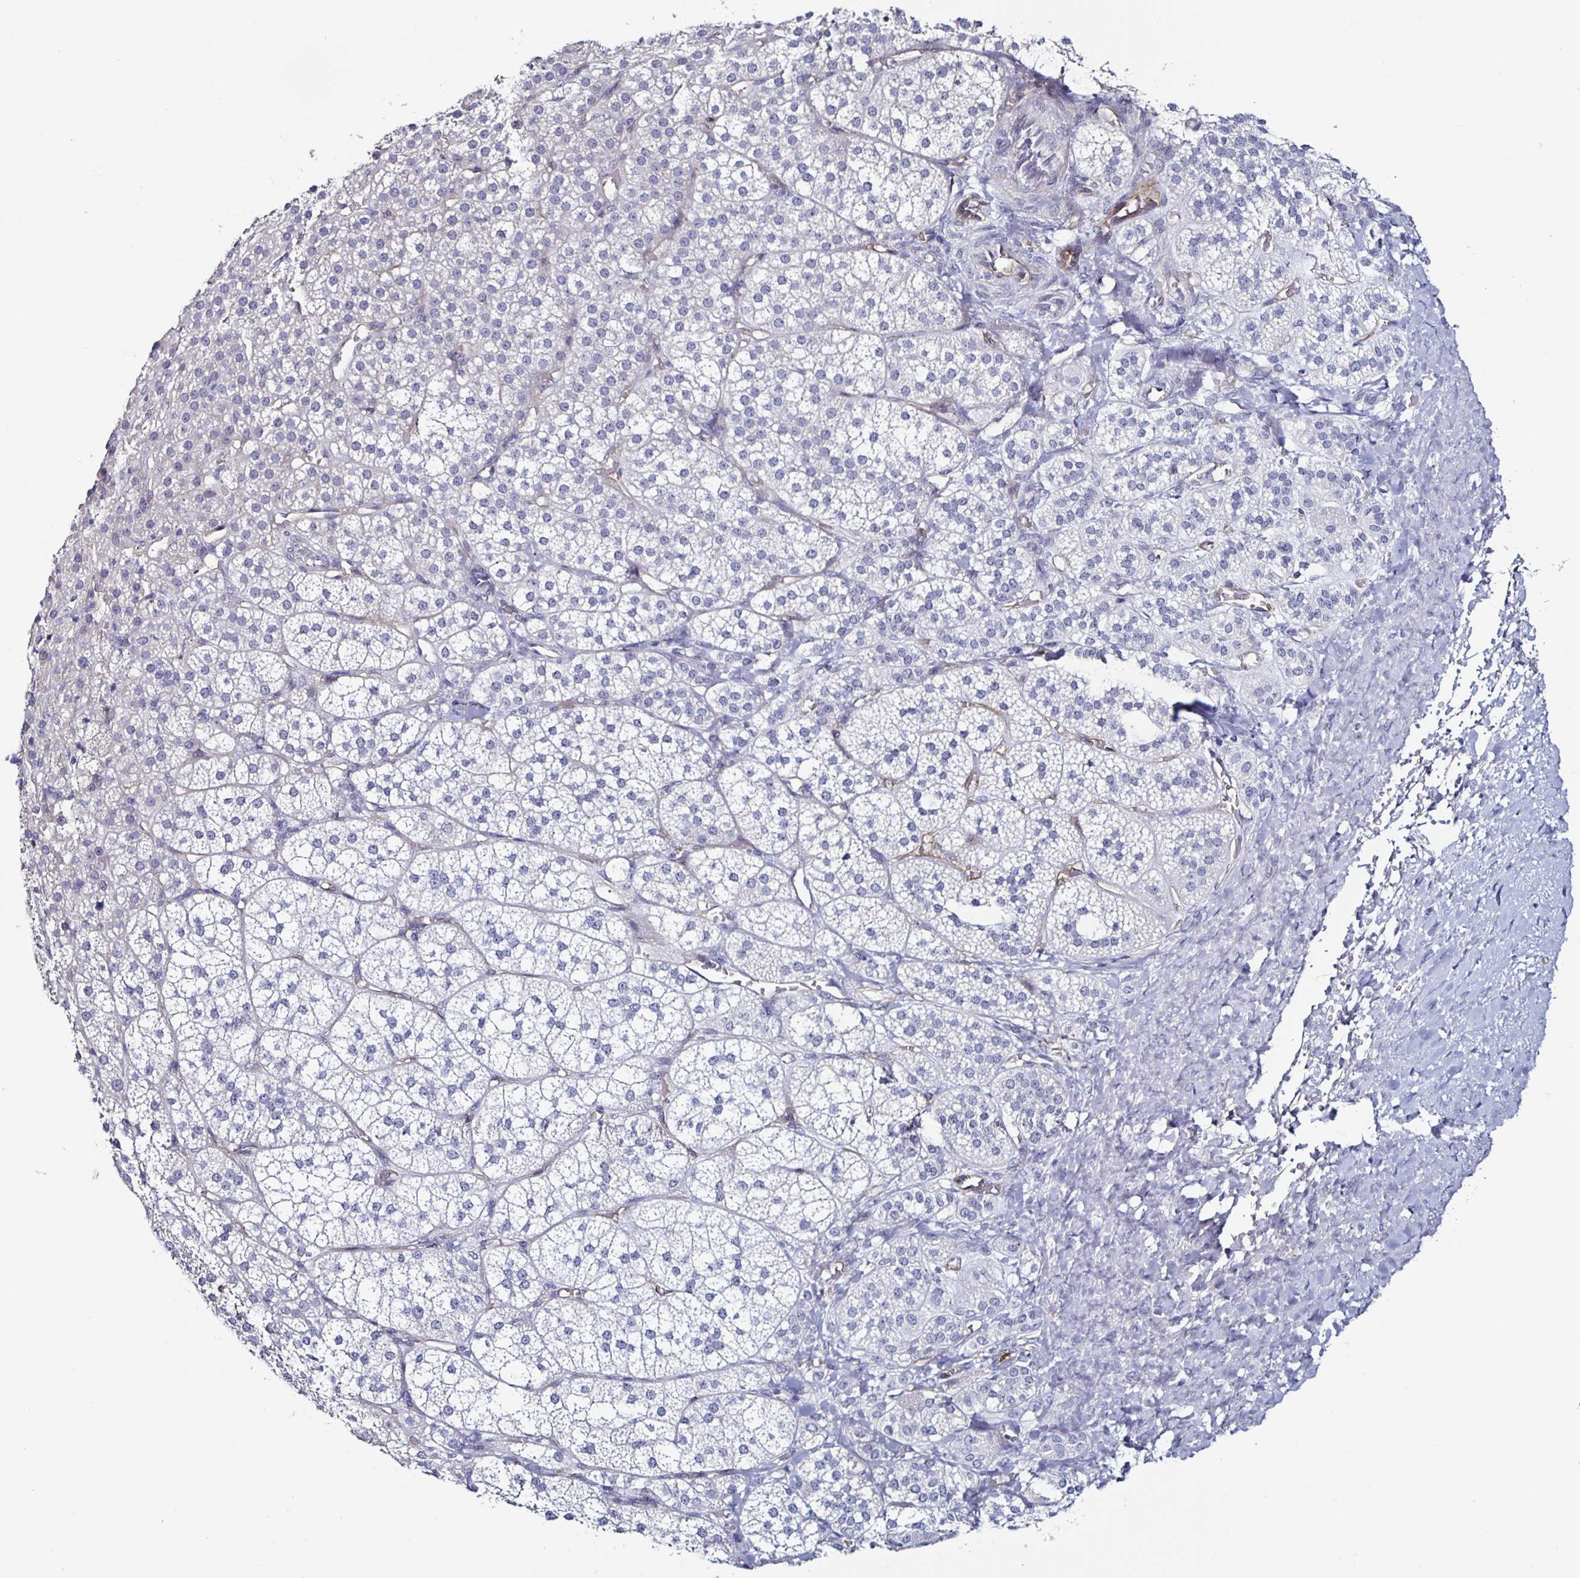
{"staining": {"intensity": "weak", "quantity": "<25%", "location": "cytoplasmic/membranous"}, "tissue": "adrenal gland", "cell_type": "Glandular cells", "image_type": "normal", "snomed": [{"axis": "morphology", "description": "Normal tissue, NOS"}, {"axis": "topography", "description": "Adrenal gland"}], "caption": "Adrenal gland was stained to show a protein in brown. There is no significant staining in glandular cells. (Stains: DAB immunohistochemistry with hematoxylin counter stain, Microscopy: brightfield microscopy at high magnification).", "gene": "ACSBG2", "patient": {"sex": "female", "age": 60}}